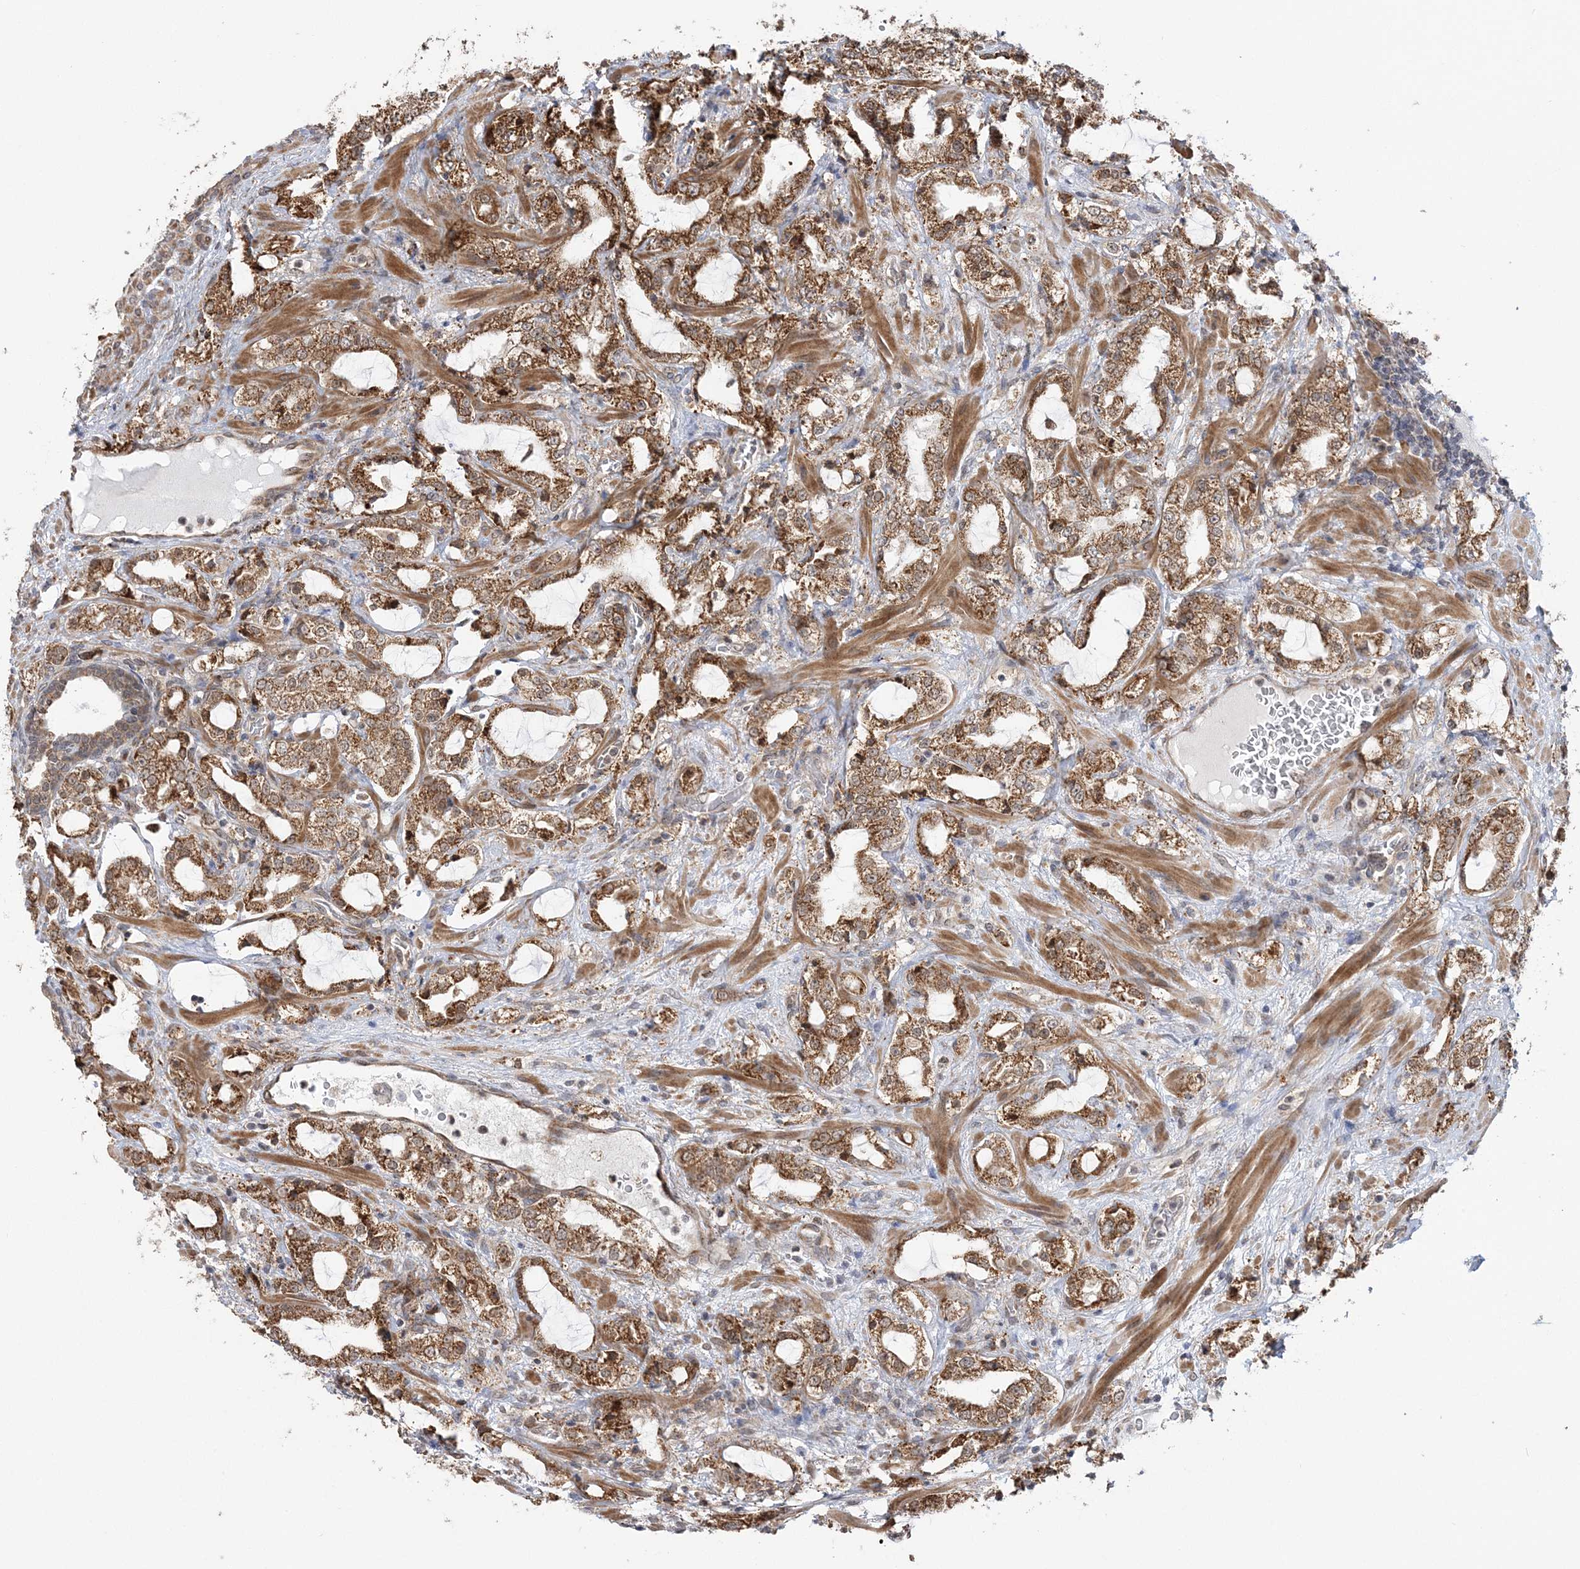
{"staining": {"intensity": "moderate", "quantity": ">75%", "location": "cytoplasmic/membranous"}, "tissue": "prostate cancer", "cell_type": "Tumor cells", "image_type": "cancer", "snomed": [{"axis": "morphology", "description": "Adenocarcinoma, High grade"}, {"axis": "topography", "description": "Prostate"}], "caption": "Prostate adenocarcinoma (high-grade) stained for a protein displays moderate cytoplasmic/membranous positivity in tumor cells.", "gene": "MRPL47", "patient": {"sex": "male", "age": 64}}